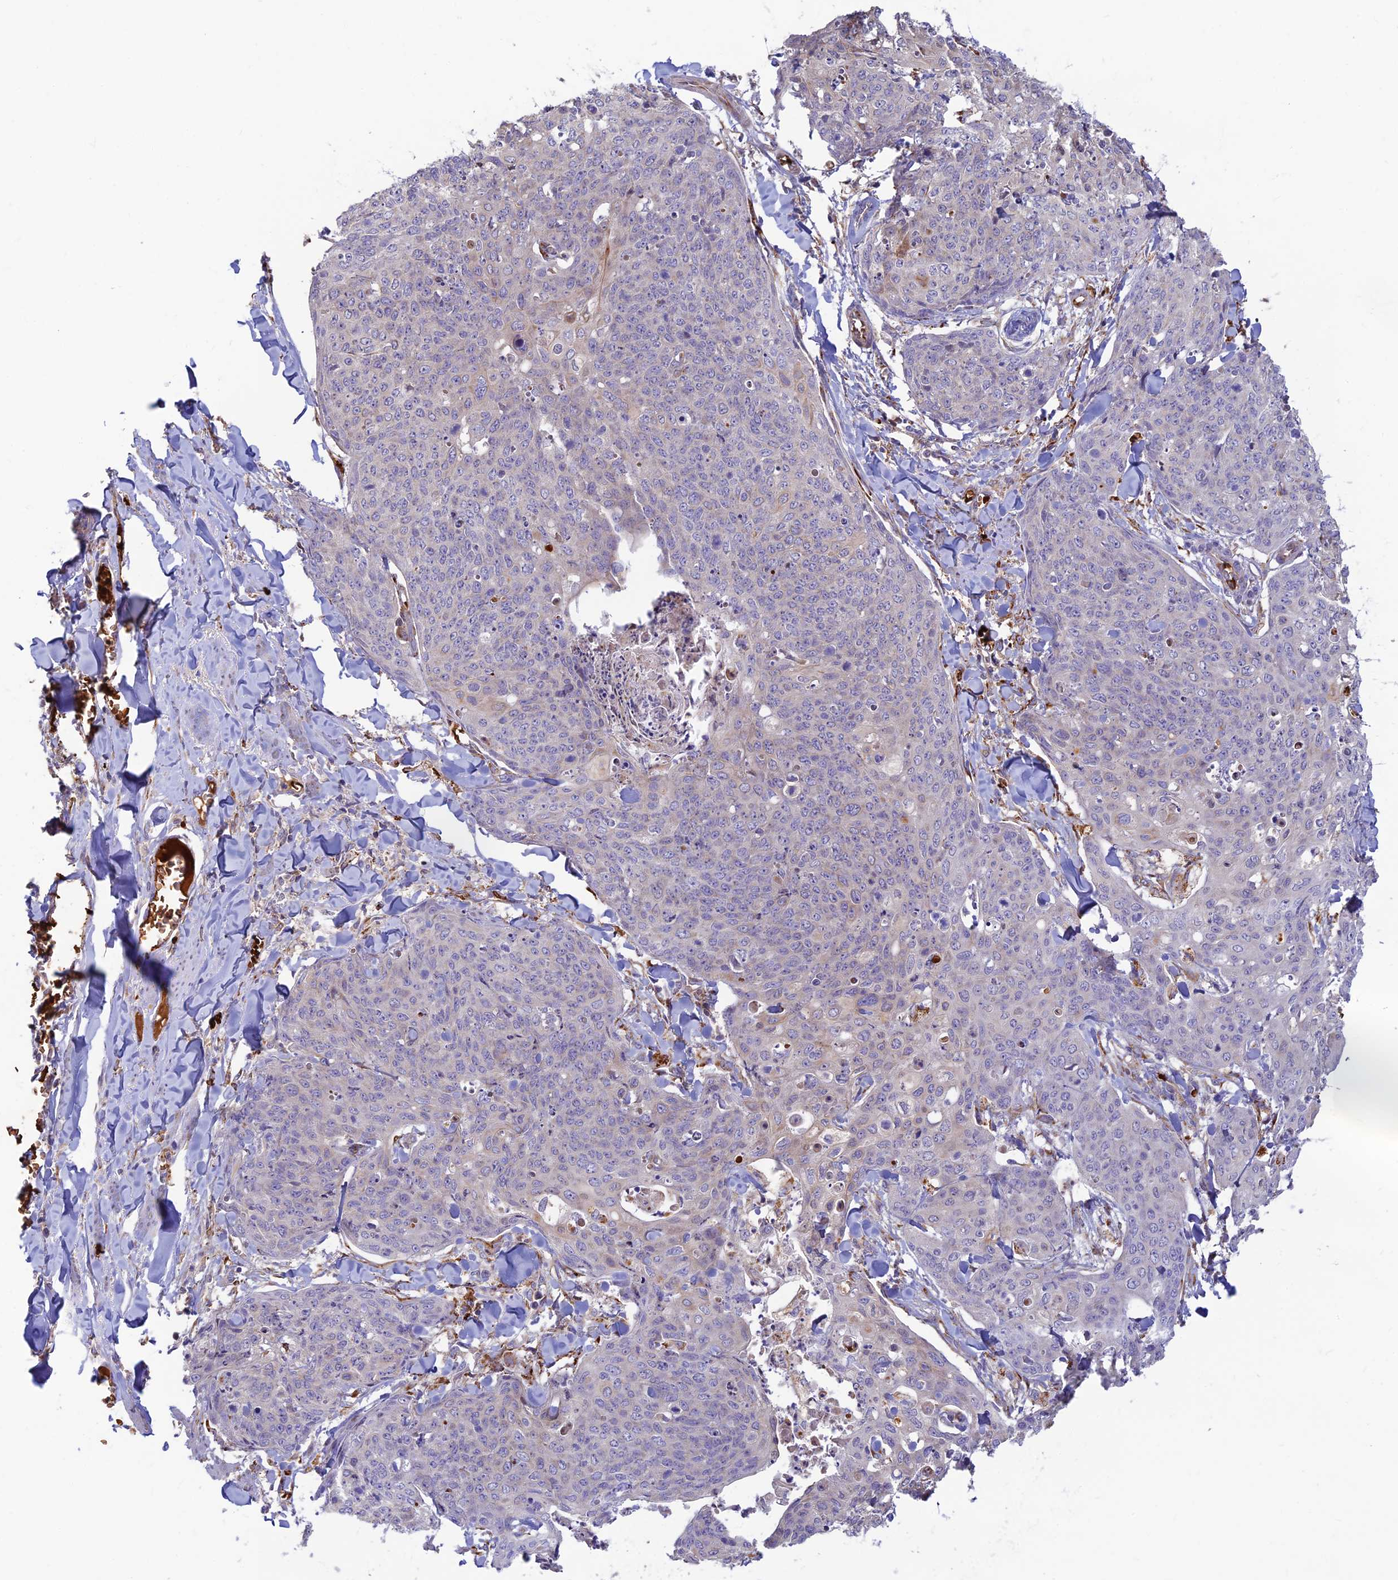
{"staining": {"intensity": "negative", "quantity": "none", "location": "none"}, "tissue": "skin cancer", "cell_type": "Tumor cells", "image_type": "cancer", "snomed": [{"axis": "morphology", "description": "Squamous cell carcinoma, NOS"}, {"axis": "topography", "description": "Skin"}, {"axis": "topography", "description": "Vulva"}], "caption": "Tumor cells show no significant protein expression in skin squamous cell carcinoma. (DAB (3,3'-diaminobenzidine) IHC visualized using brightfield microscopy, high magnification).", "gene": "UFSP2", "patient": {"sex": "female", "age": 85}}